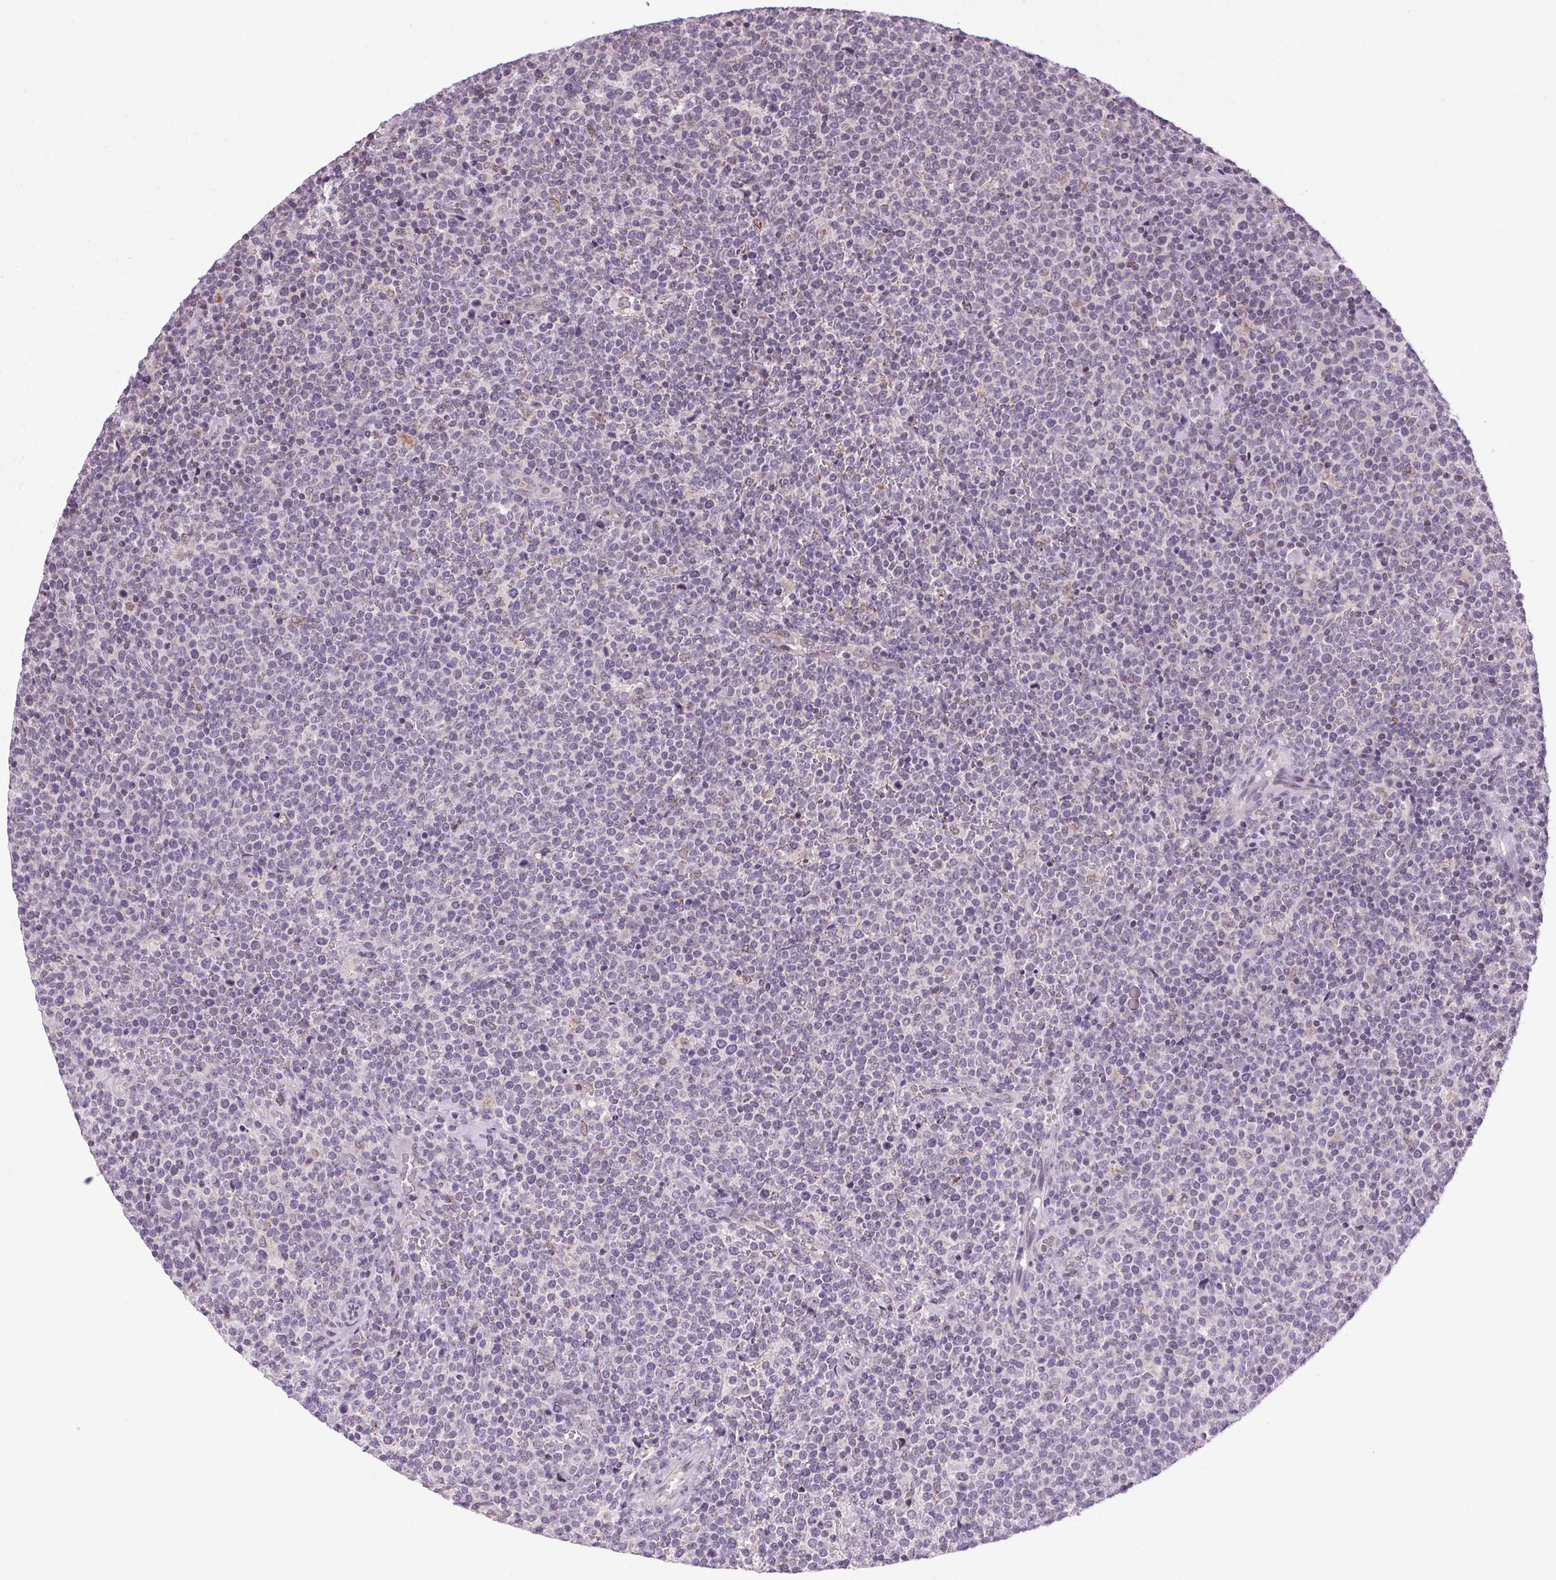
{"staining": {"intensity": "negative", "quantity": "none", "location": "none"}, "tissue": "lymphoma", "cell_type": "Tumor cells", "image_type": "cancer", "snomed": [{"axis": "morphology", "description": "Malignant lymphoma, non-Hodgkin's type, High grade"}, {"axis": "topography", "description": "Lymph node"}], "caption": "IHC photomicrograph of neoplastic tissue: human high-grade malignant lymphoma, non-Hodgkin's type stained with DAB exhibits no significant protein positivity in tumor cells.", "gene": "AKR1E2", "patient": {"sex": "male", "age": 61}}